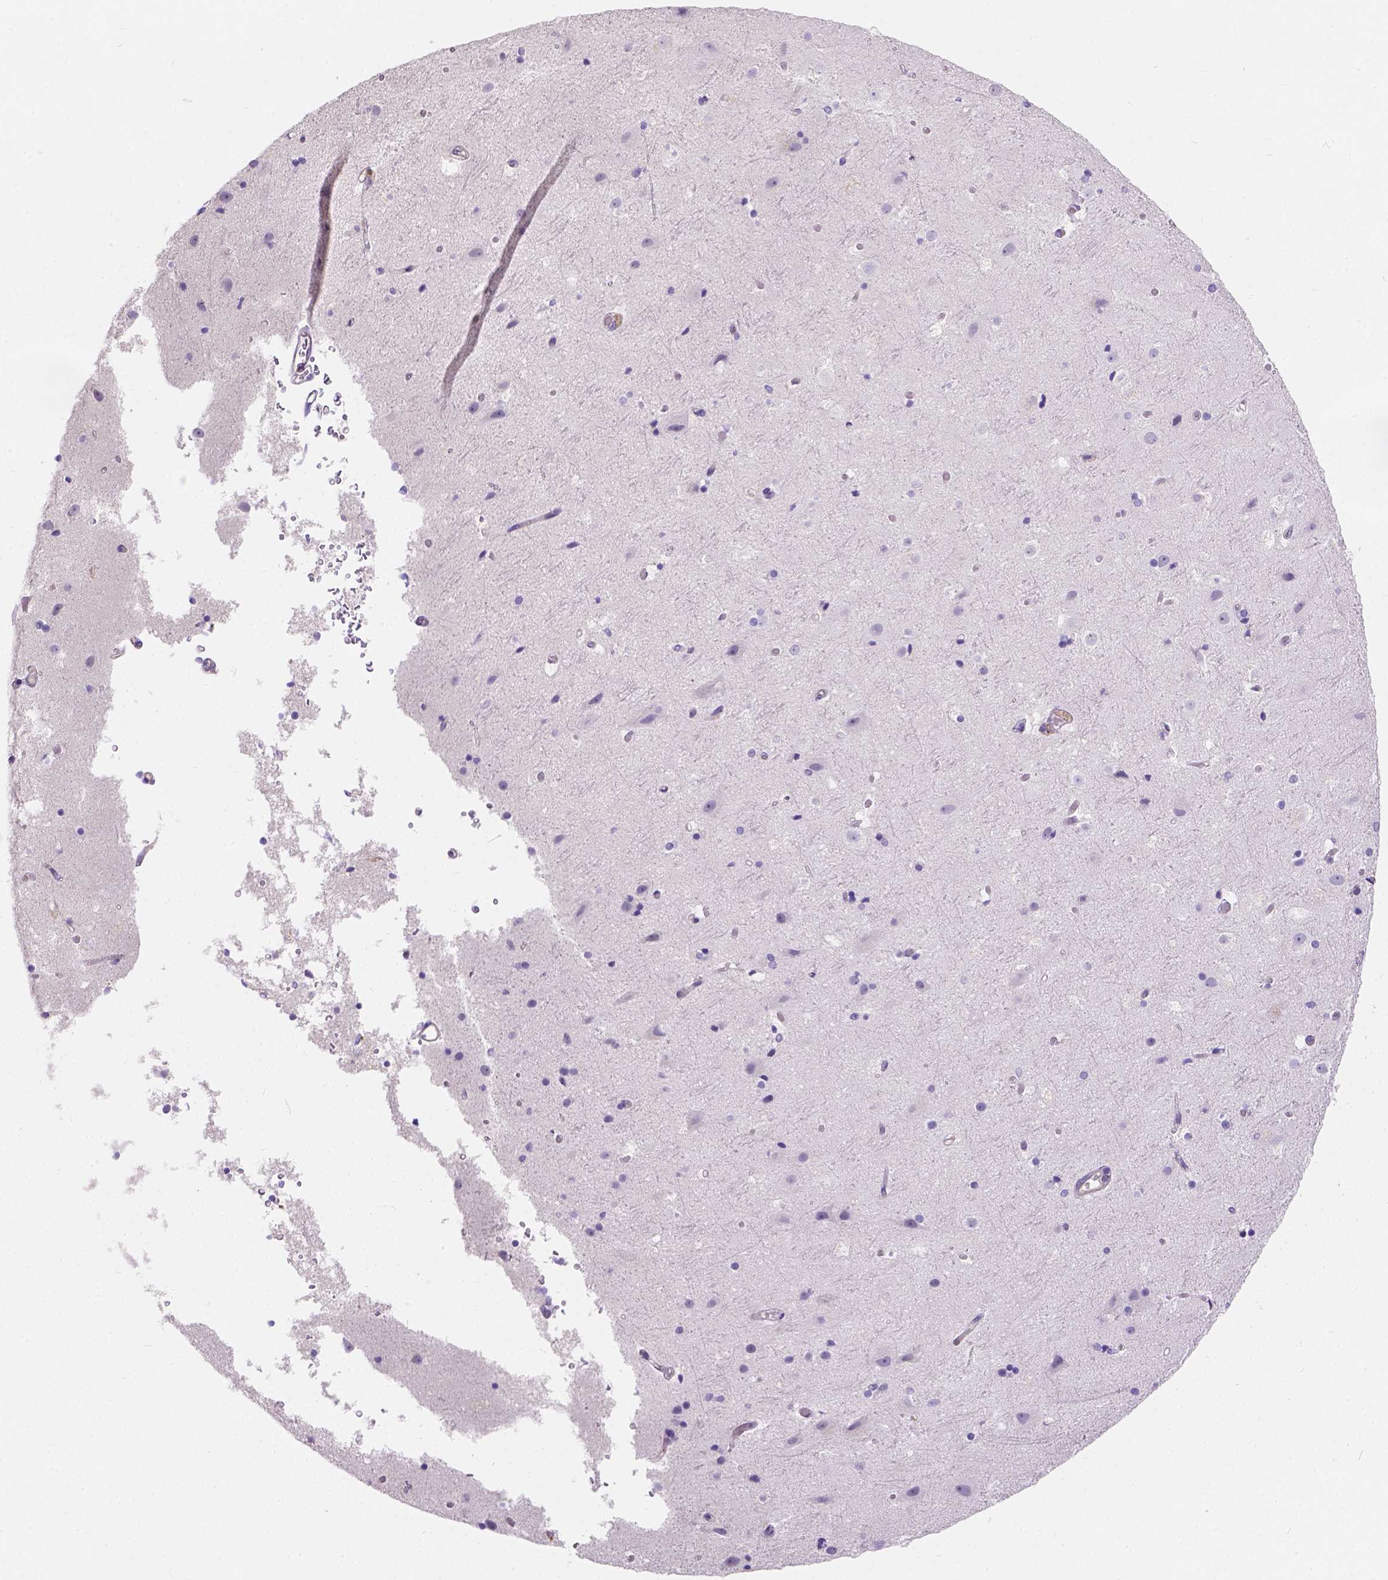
{"staining": {"intensity": "moderate", "quantity": ">75%", "location": "cytoplasmic/membranous"}, "tissue": "cerebral cortex", "cell_type": "Endothelial cells", "image_type": "normal", "snomed": [{"axis": "morphology", "description": "Normal tissue, NOS"}, {"axis": "topography", "description": "Cerebral cortex"}], "caption": "Unremarkable cerebral cortex demonstrates moderate cytoplasmic/membranous staining in about >75% of endothelial cells (Brightfield microscopy of DAB IHC at high magnification)..", "gene": "PHF7", "patient": {"sex": "female", "age": 52}}